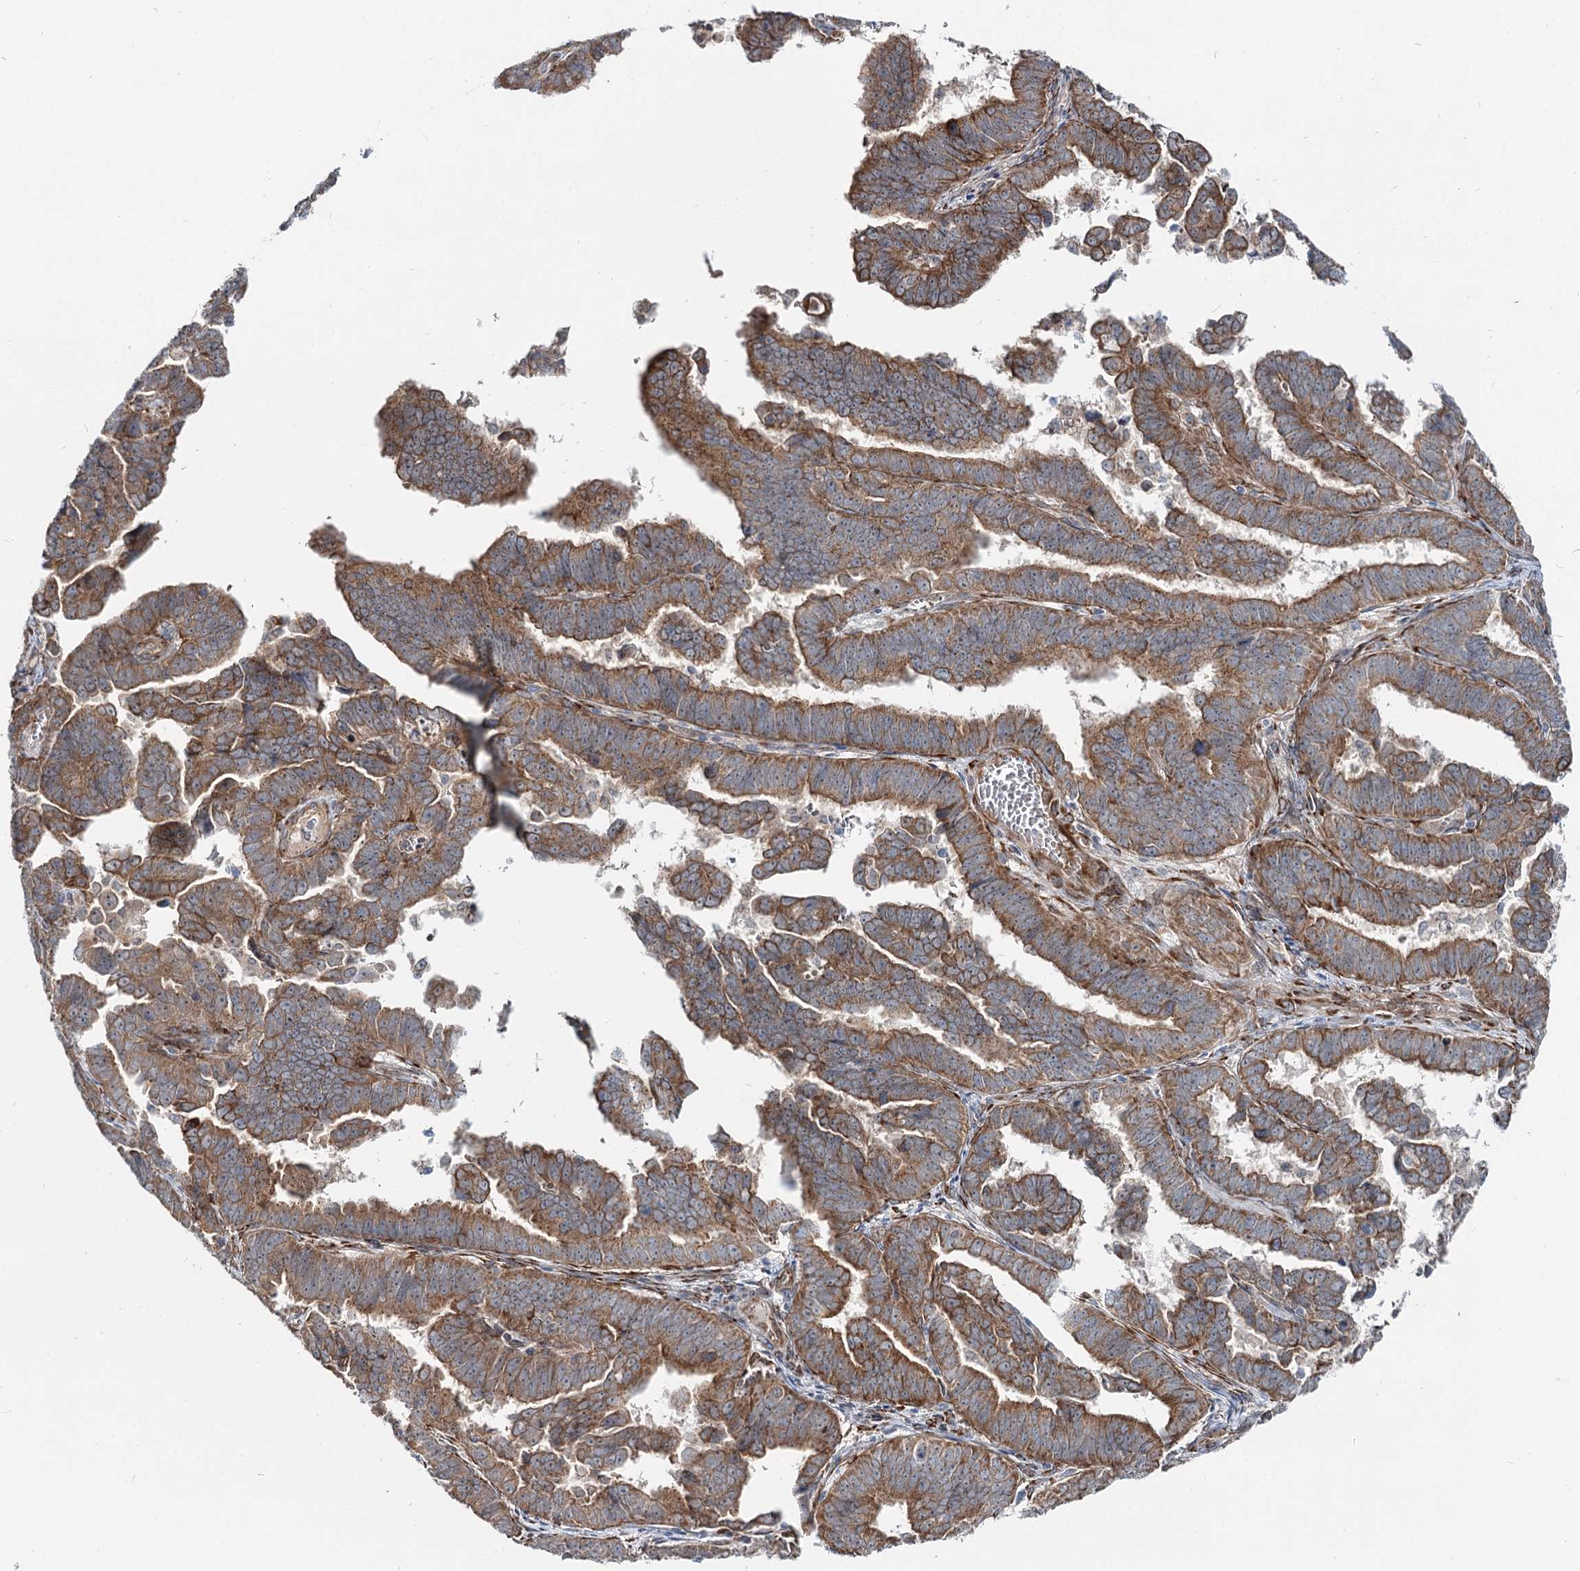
{"staining": {"intensity": "moderate", "quantity": ">75%", "location": "cytoplasmic/membranous"}, "tissue": "endometrial cancer", "cell_type": "Tumor cells", "image_type": "cancer", "snomed": [{"axis": "morphology", "description": "Adenocarcinoma, NOS"}, {"axis": "topography", "description": "Endometrium"}], "caption": "Immunohistochemistry (IHC) staining of endometrial cancer (adenocarcinoma), which displays medium levels of moderate cytoplasmic/membranous expression in about >75% of tumor cells indicating moderate cytoplasmic/membranous protein staining. The staining was performed using DAB (brown) for protein detection and nuclei were counterstained in hematoxylin (blue).", "gene": "SPART", "patient": {"sex": "female", "age": 75}}